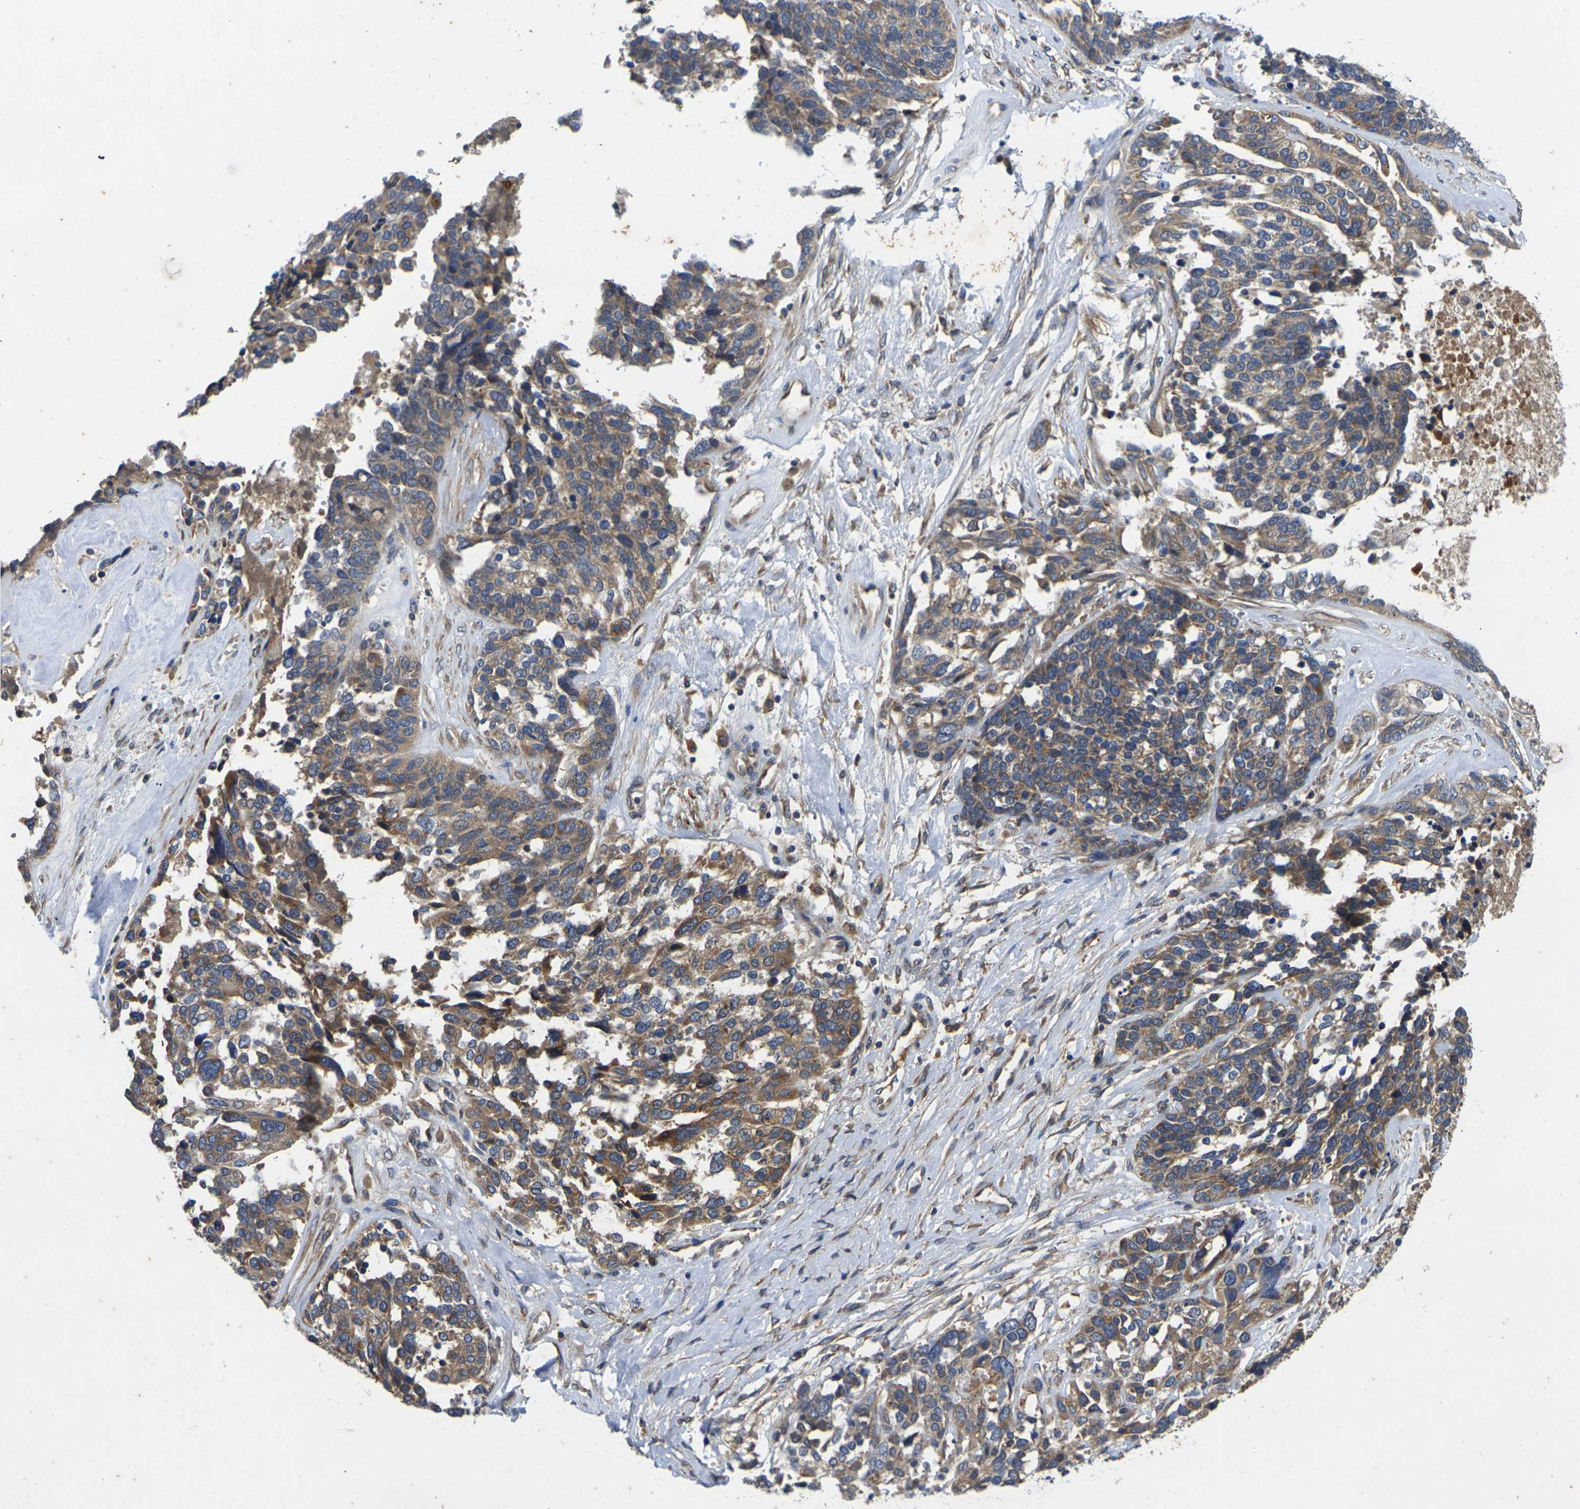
{"staining": {"intensity": "moderate", "quantity": ">75%", "location": "cytoplasmic/membranous"}, "tissue": "ovarian cancer", "cell_type": "Tumor cells", "image_type": "cancer", "snomed": [{"axis": "morphology", "description": "Cystadenocarcinoma, serous, NOS"}, {"axis": "topography", "description": "Ovary"}], "caption": "Human serous cystadenocarcinoma (ovarian) stained with a protein marker demonstrates moderate staining in tumor cells.", "gene": "KIF1B", "patient": {"sex": "female", "age": 44}}